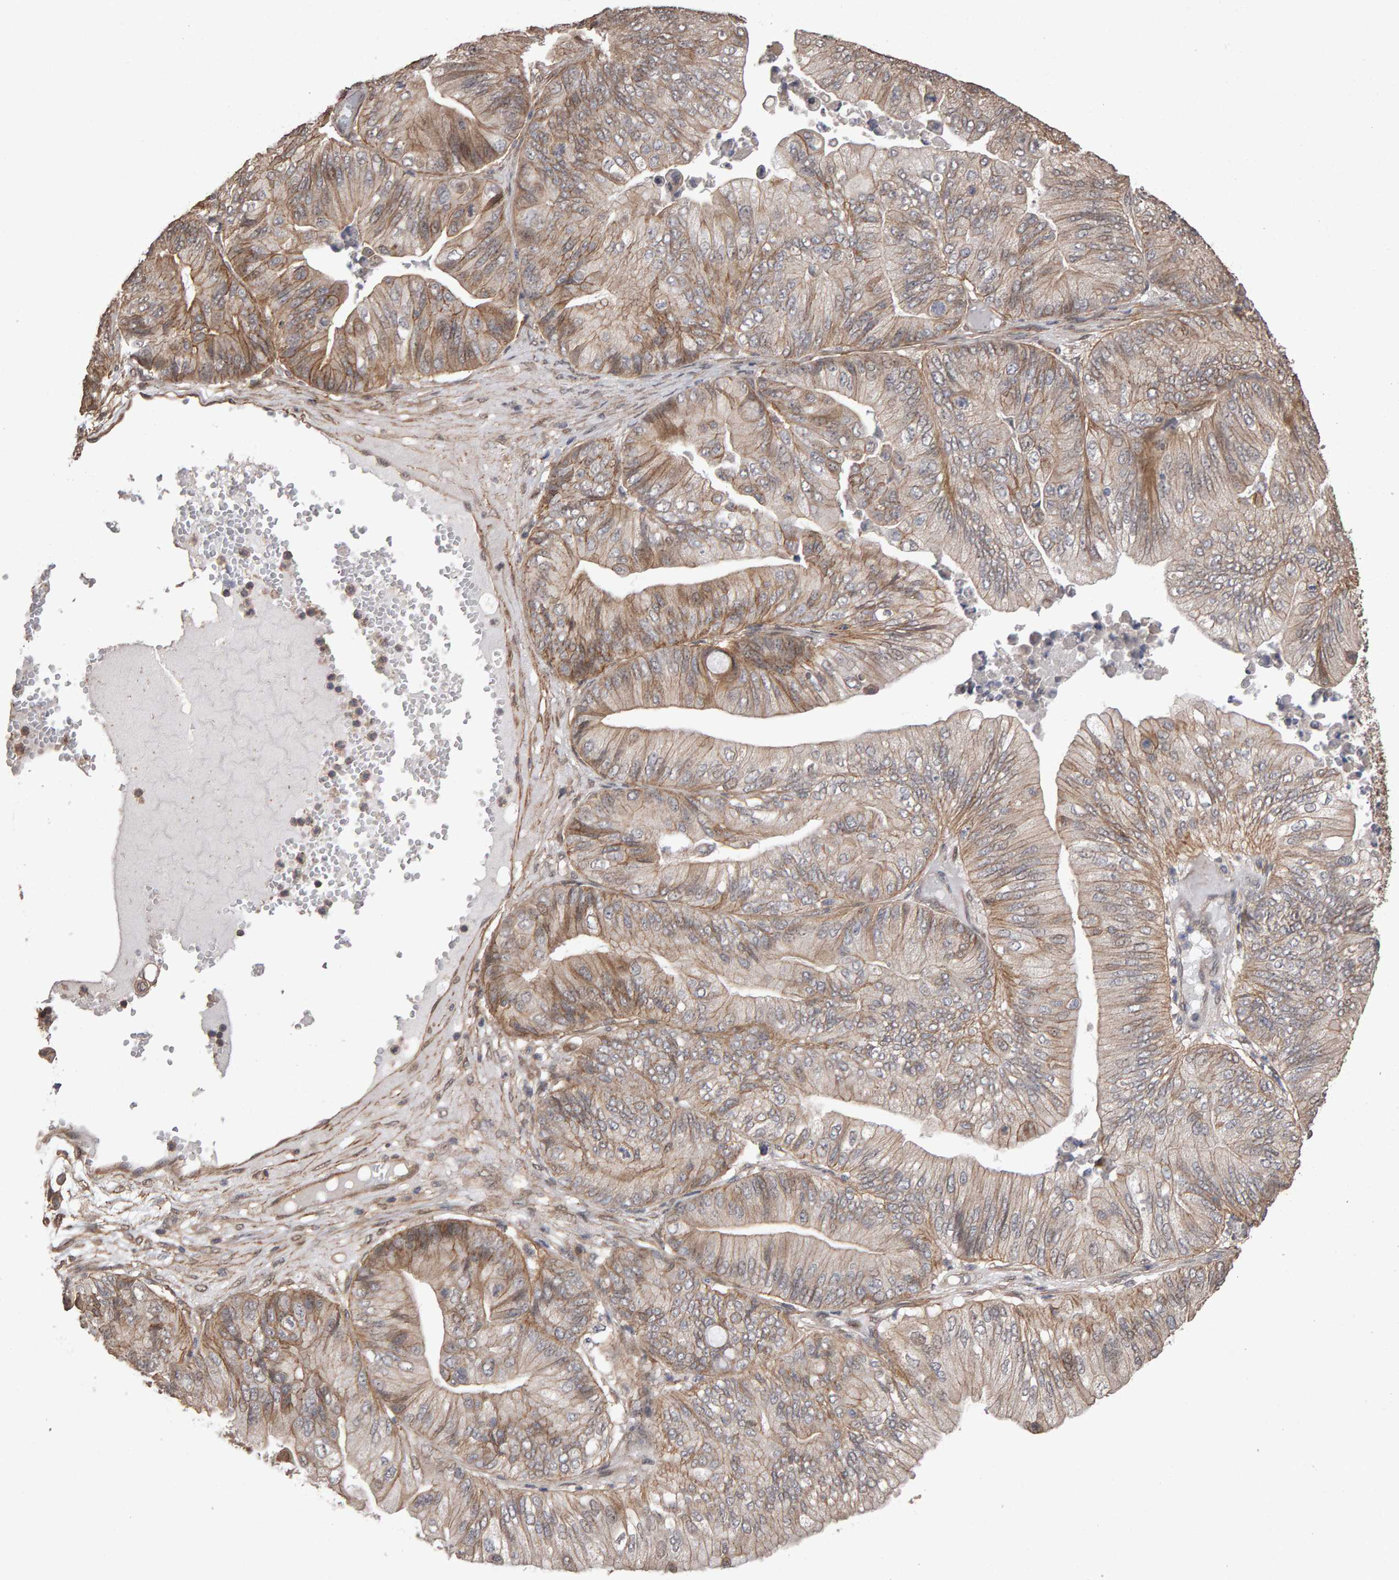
{"staining": {"intensity": "moderate", "quantity": "25%-75%", "location": "cytoplasmic/membranous"}, "tissue": "ovarian cancer", "cell_type": "Tumor cells", "image_type": "cancer", "snomed": [{"axis": "morphology", "description": "Cystadenocarcinoma, mucinous, NOS"}, {"axis": "topography", "description": "Ovary"}], "caption": "There is medium levels of moderate cytoplasmic/membranous expression in tumor cells of ovarian cancer, as demonstrated by immunohistochemical staining (brown color).", "gene": "SCRIB", "patient": {"sex": "female", "age": 61}}